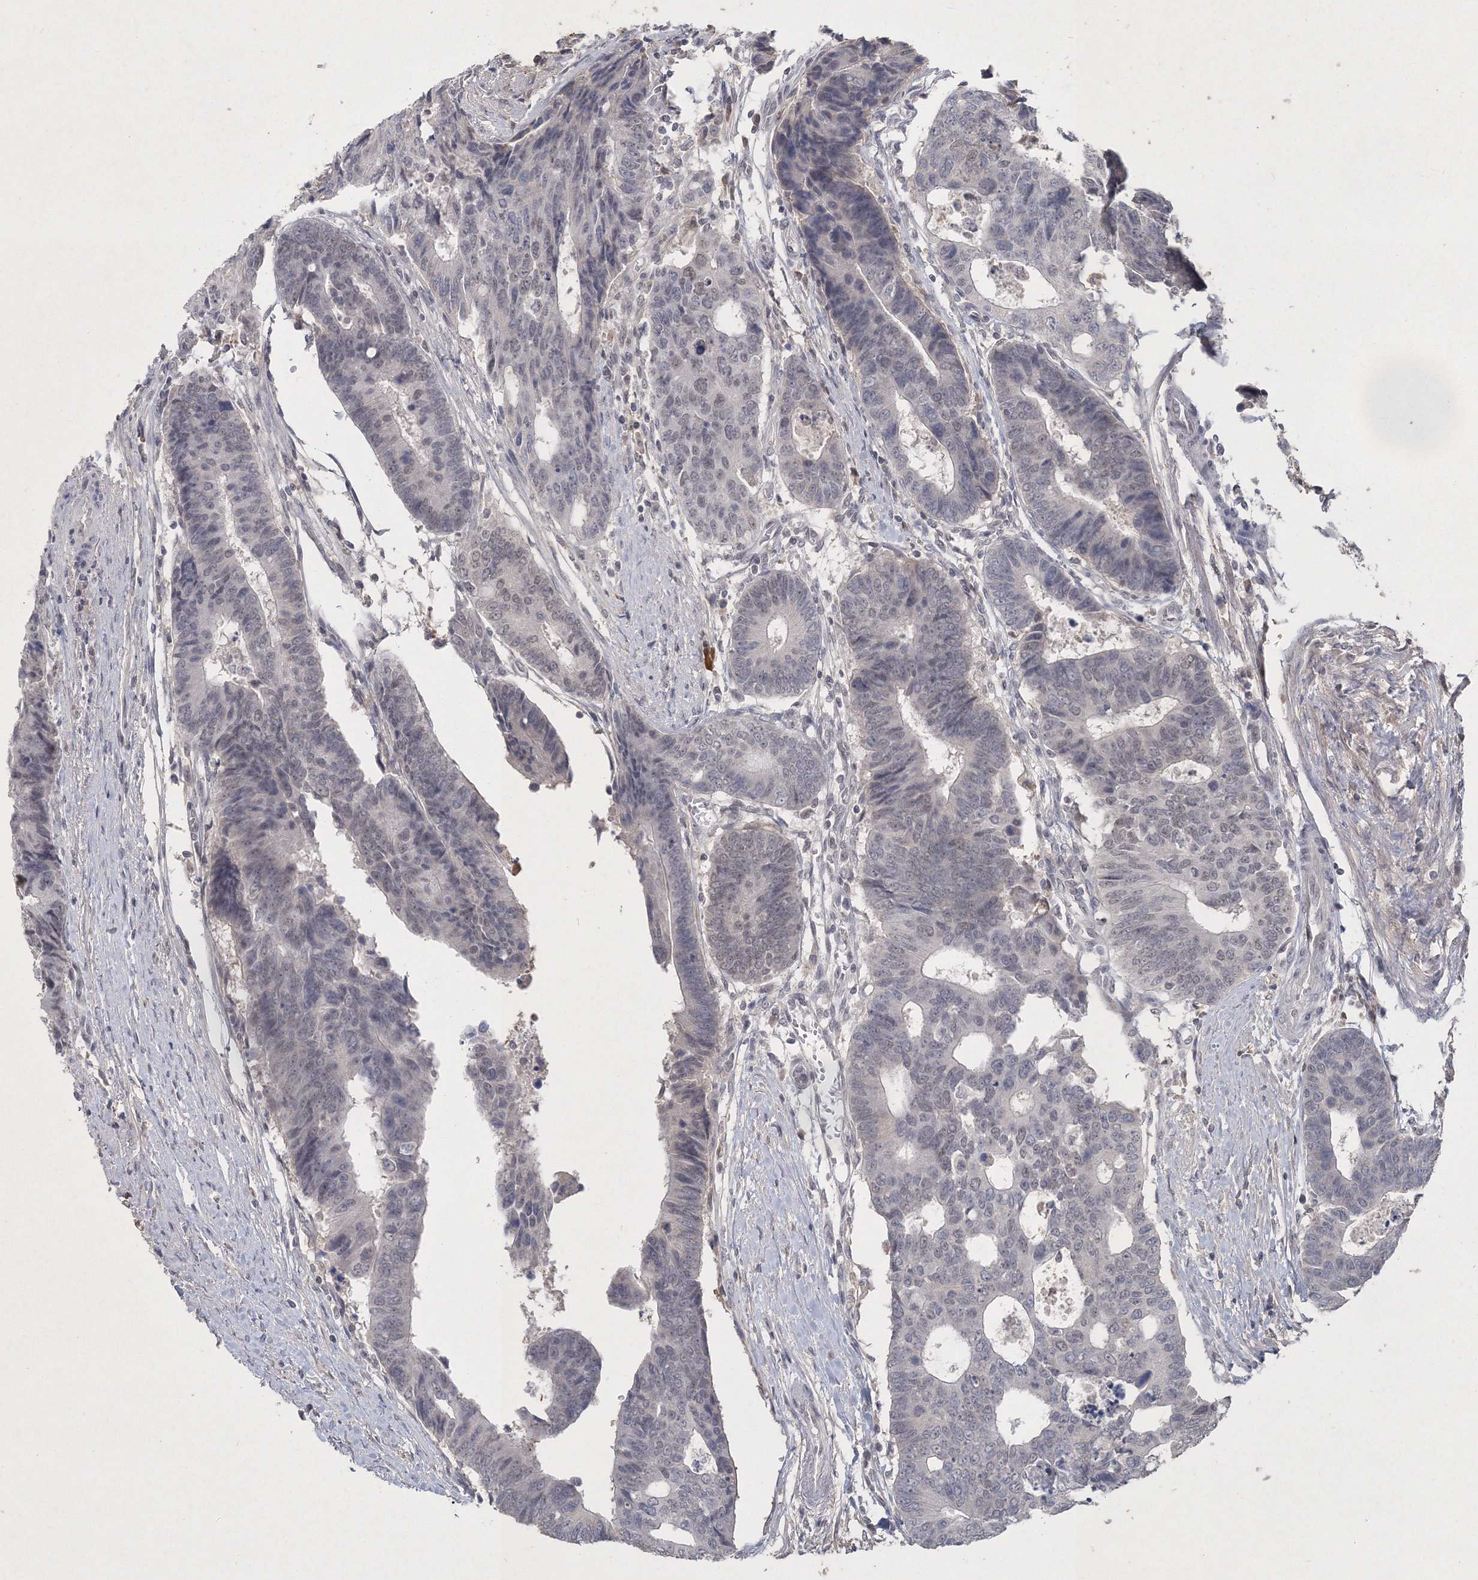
{"staining": {"intensity": "negative", "quantity": "none", "location": "none"}, "tissue": "colorectal cancer", "cell_type": "Tumor cells", "image_type": "cancer", "snomed": [{"axis": "morphology", "description": "Adenocarcinoma, NOS"}, {"axis": "topography", "description": "Rectum"}], "caption": "High power microscopy photomicrograph of an IHC histopathology image of colorectal adenocarcinoma, revealing no significant staining in tumor cells.", "gene": "UIMC1", "patient": {"sex": "male", "age": 84}}